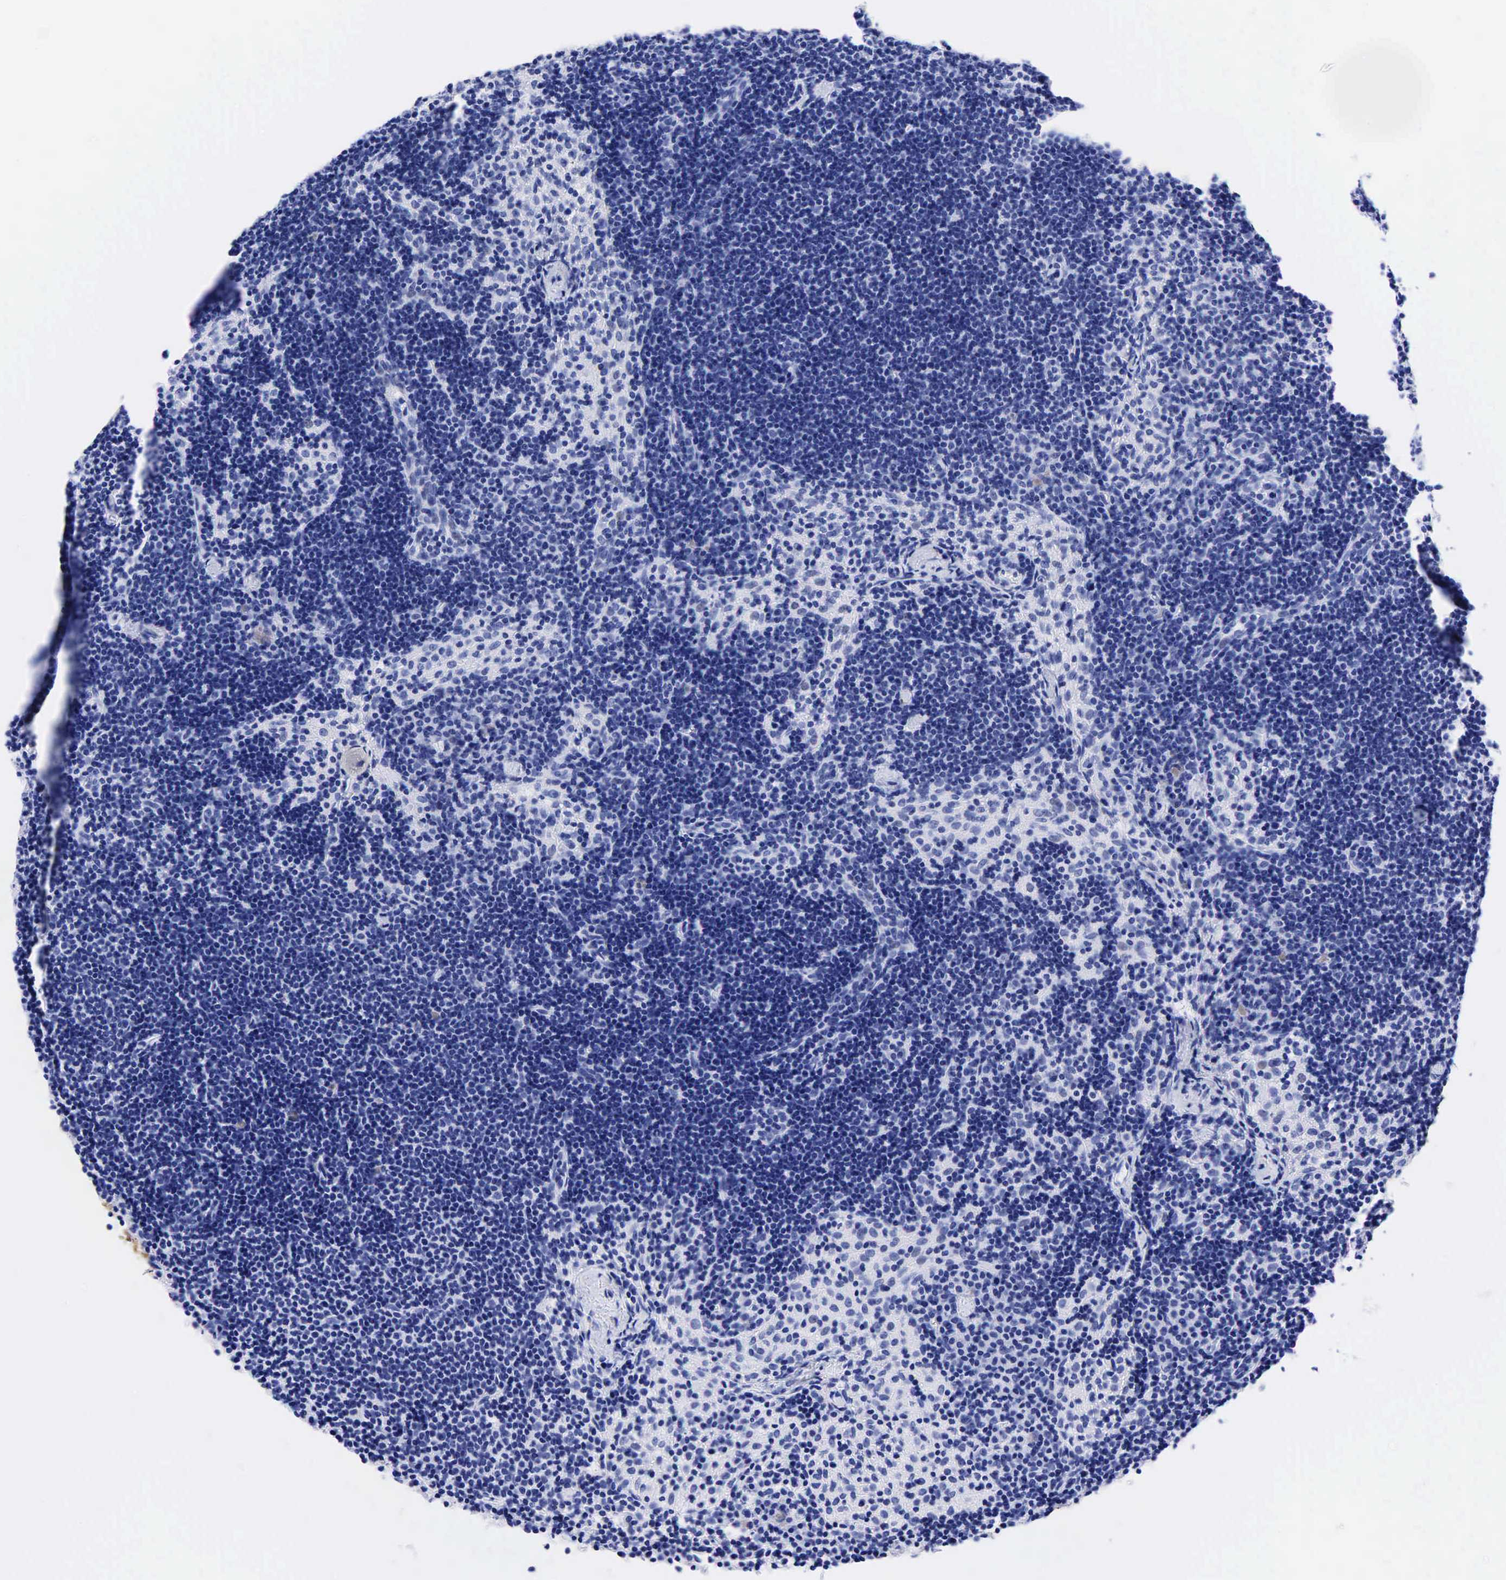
{"staining": {"intensity": "negative", "quantity": "none", "location": "none"}, "tissue": "lymph node", "cell_type": "Germinal center cells", "image_type": "normal", "snomed": [{"axis": "morphology", "description": "Normal tissue, NOS"}, {"axis": "topography", "description": "Lymph node"}], "caption": "Lymph node stained for a protein using immunohistochemistry demonstrates no positivity germinal center cells.", "gene": "CEACAM5", "patient": {"sex": "female", "age": 35}}